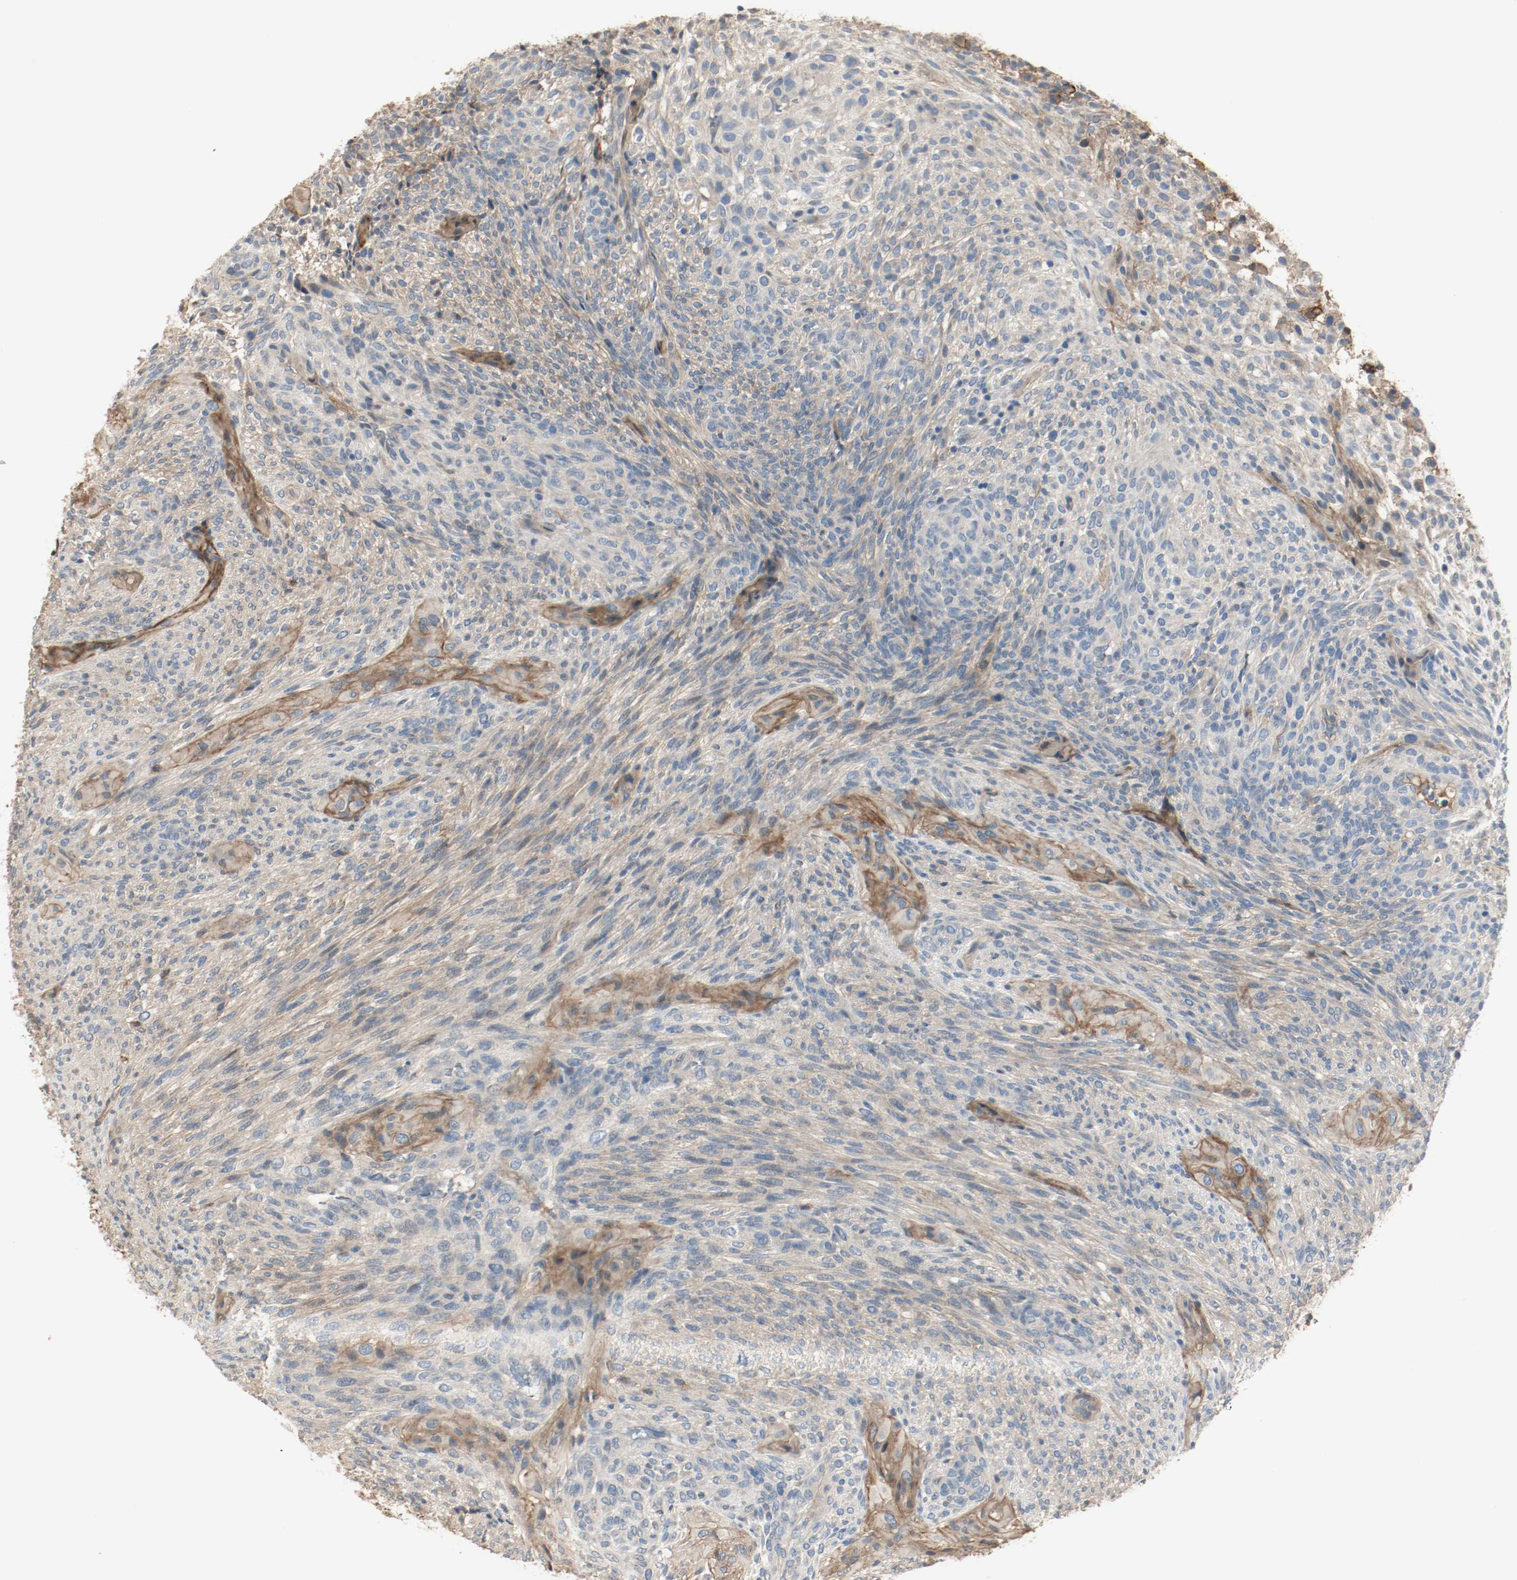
{"staining": {"intensity": "moderate", "quantity": "<25%", "location": "cytoplasmic/membranous"}, "tissue": "glioma", "cell_type": "Tumor cells", "image_type": "cancer", "snomed": [{"axis": "morphology", "description": "Glioma, malignant, High grade"}, {"axis": "topography", "description": "Cerebral cortex"}], "caption": "IHC histopathology image of neoplastic tissue: human malignant glioma (high-grade) stained using immunohistochemistry (IHC) displays low levels of moderate protein expression localized specifically in the cytoplasmic/membranous of tumor cells, appearing as a cytoplasmic/membranous brown color.", "gene": "MELTF", "patient": {"sex": "female", "age": 55}}